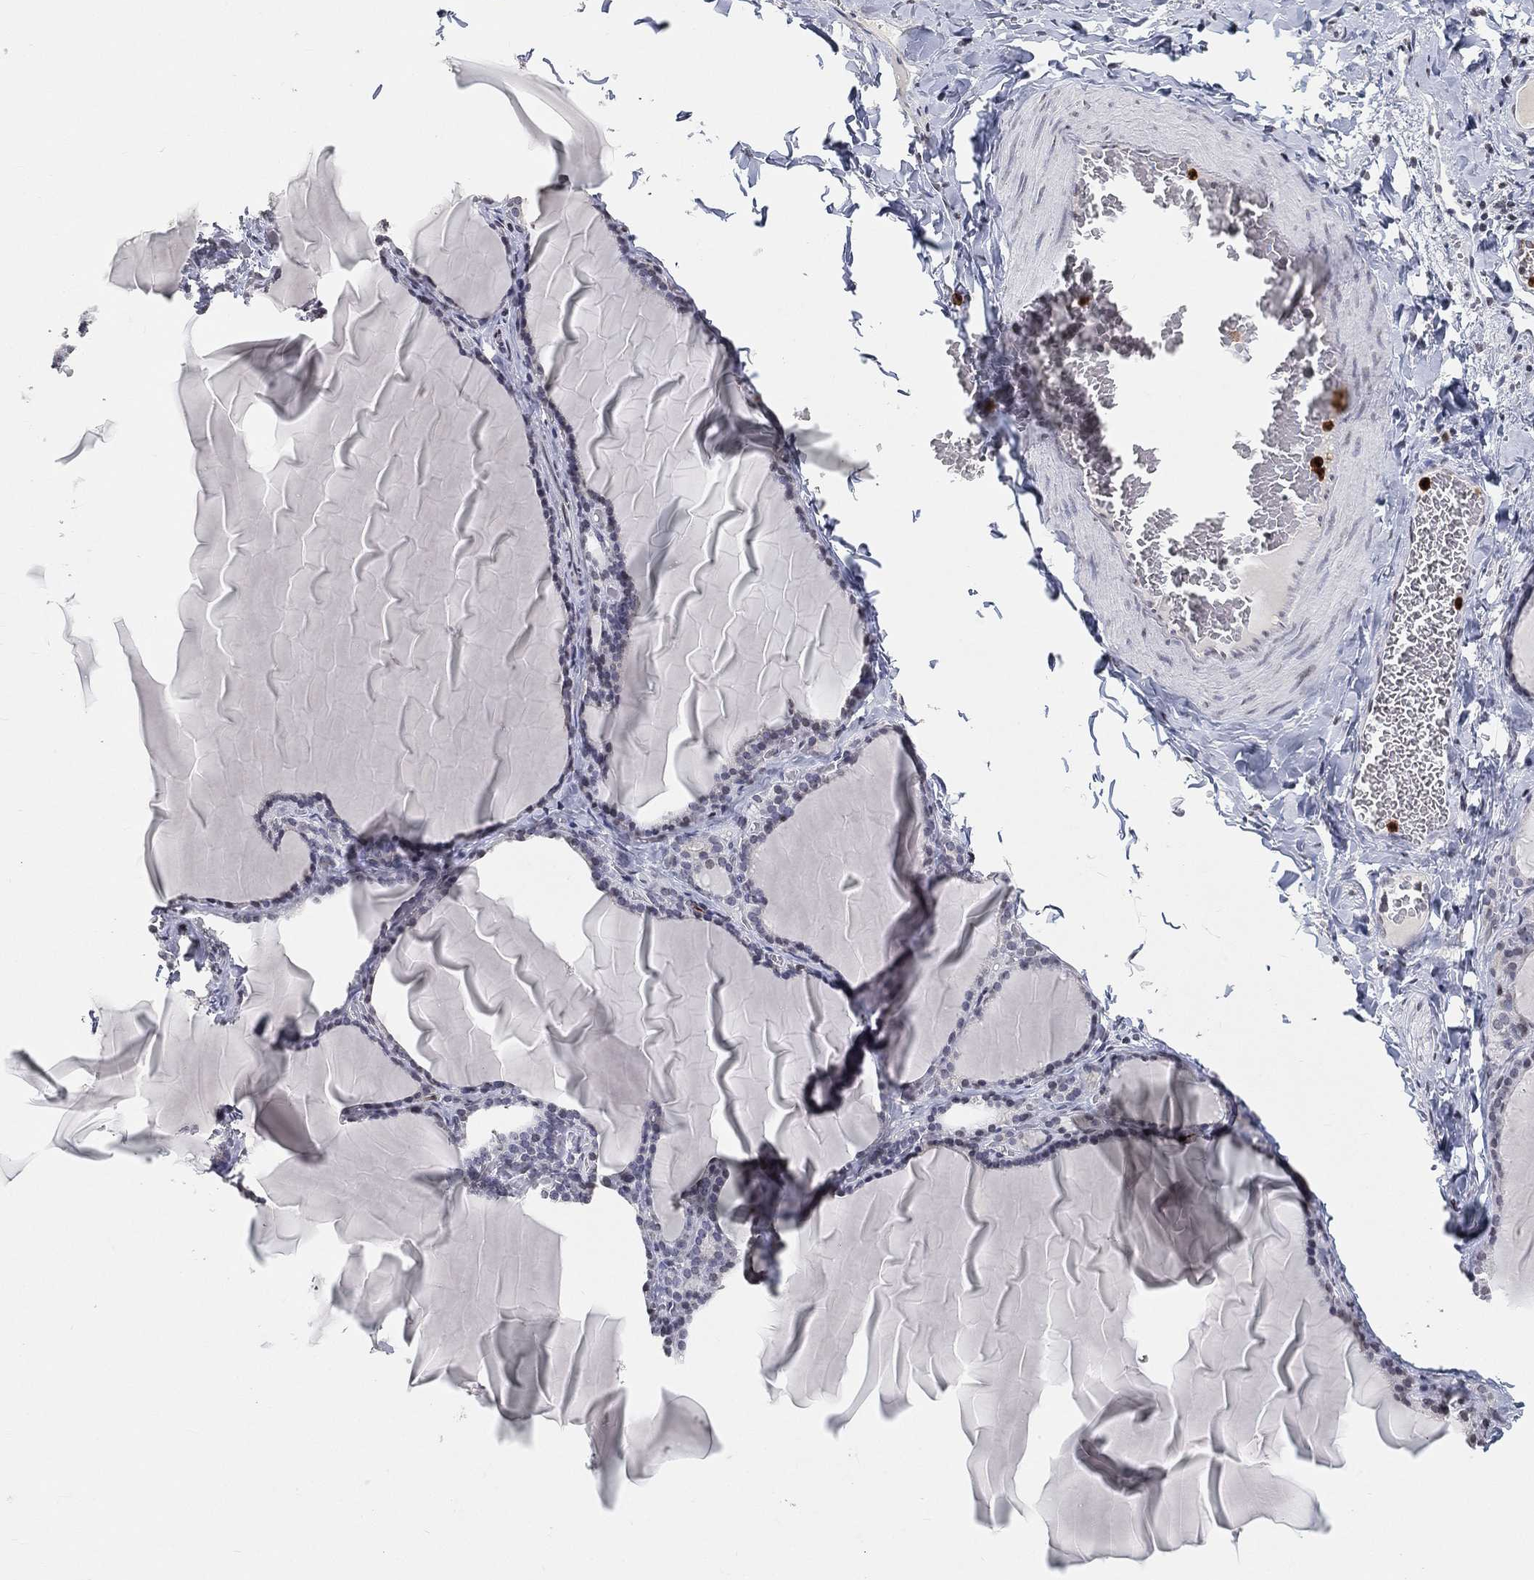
{"staining": {"intensity": "negative", "quantity": "none", "location": "none"}, "tissue": "thyroid gland", "cell_type": "Glandular cells", "image_type": "normal", "snomed": [{"axis": "morphology", "description": "Normal tissue, NOS"}, {"axis": "morphology", "description": "Hyperplasia, NOS"}, {"axis": "topography", "description": "Thyroid gland"}], "caption": "This is a micrograph of IHC staining of unremarkable thyroid gland, which shows no positivity in glandular cells.", "gene": "ARG1", "patient": {"sex": "female", "age": 27}}